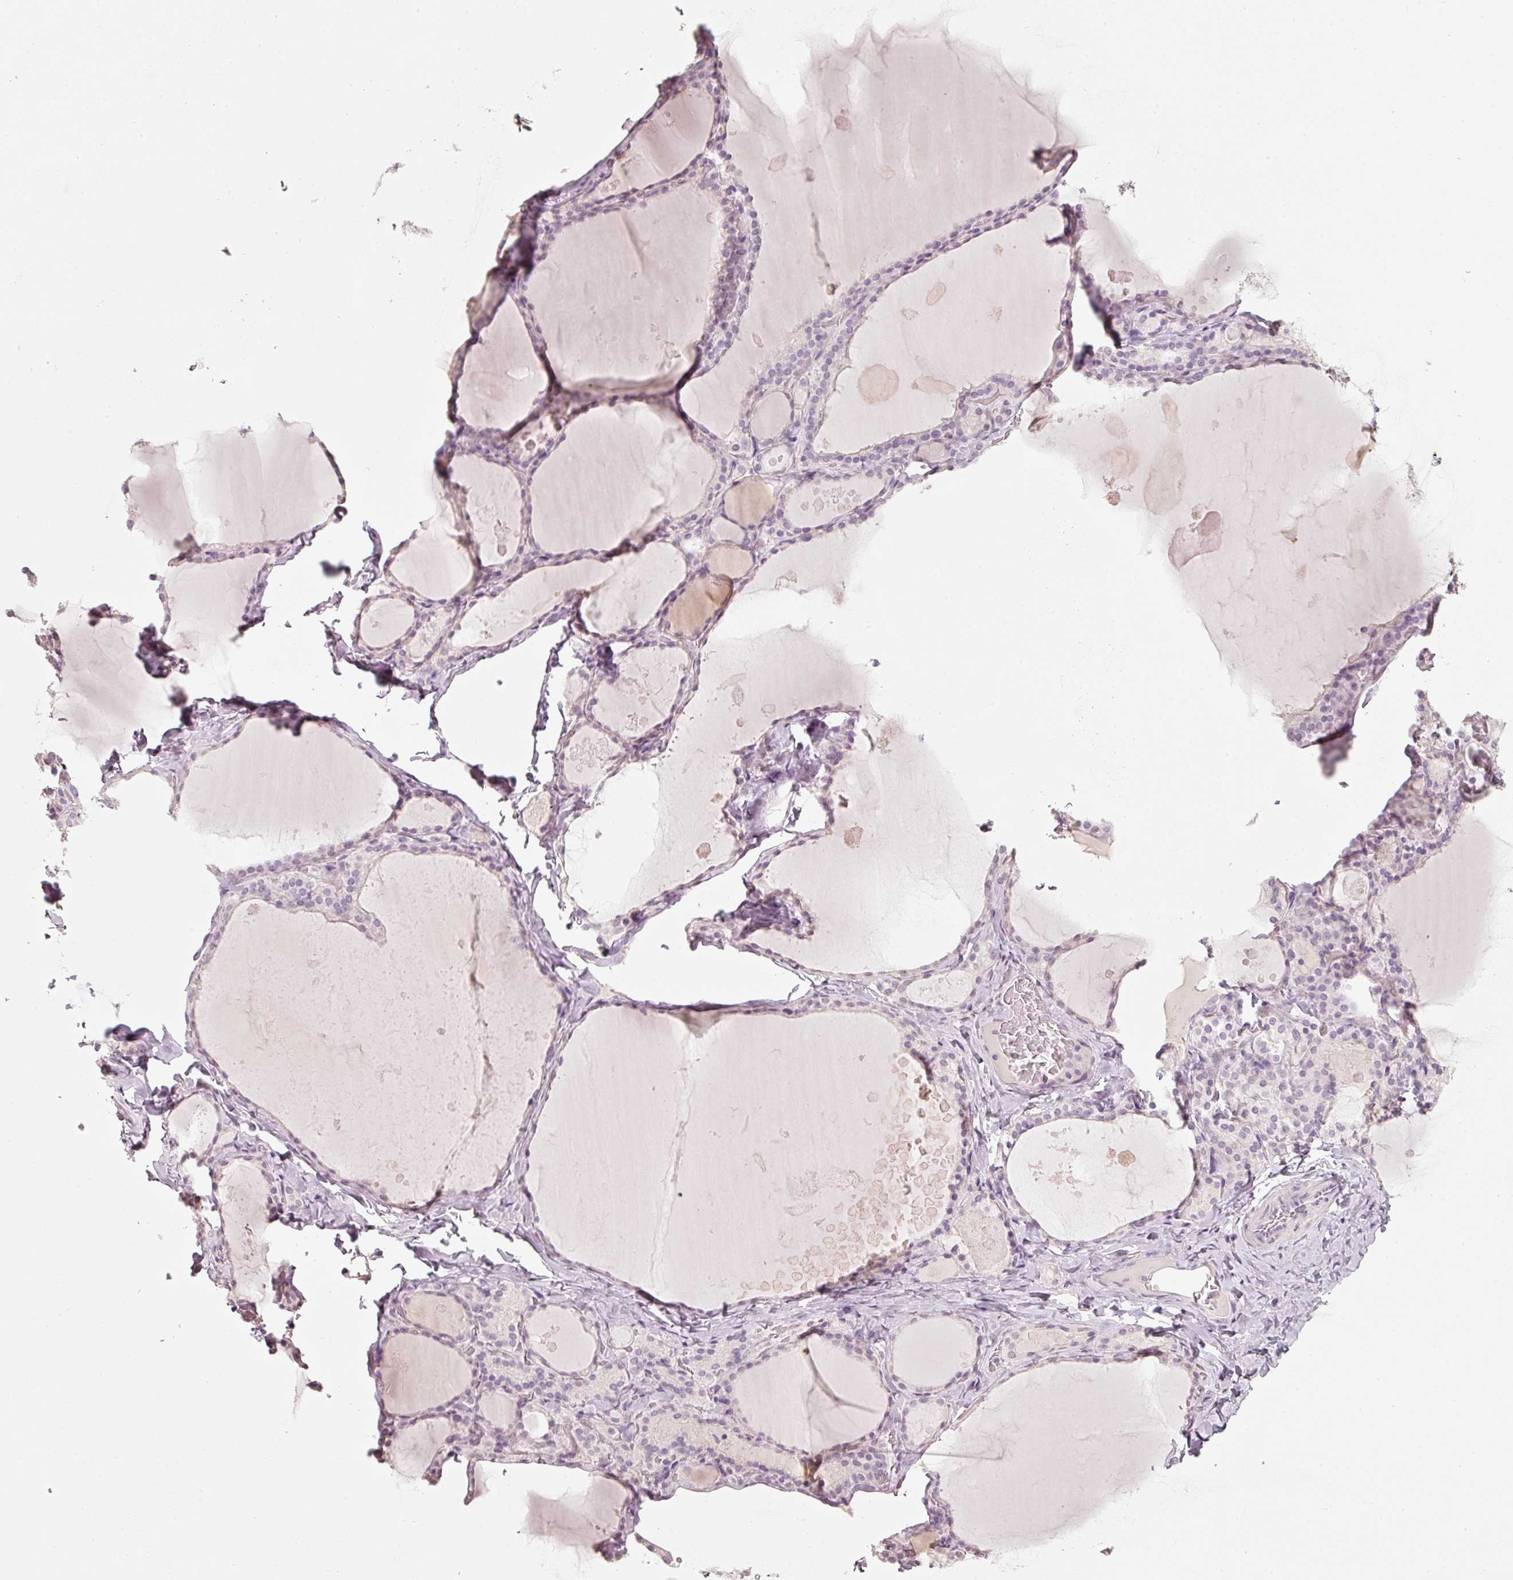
{"staining": {"intensity": "negative", "quantity": "none", "location": "none"}, "tissue": "thyroid gland", "cell_type": "Glandular cells", "image_type": "normal", "snomed": [{"axis": "morphology", "description": "Normal tissue, NOS"}, {"axis": "topography", "description": "Thyroid gland"}], "caption": "A high-resolution photomicrograph shows immunohistochemistry (IHC) staining of unremarkable thyroid gland, which displays no significant expression in glandular cells. (Stains: DAB immunohistochemistry with hematoxylin counter stain, Microscopy: brightfield microscopy at high magnification).", "gene": "STEAP1", "patient": {"sex": "male", "age": 56}}